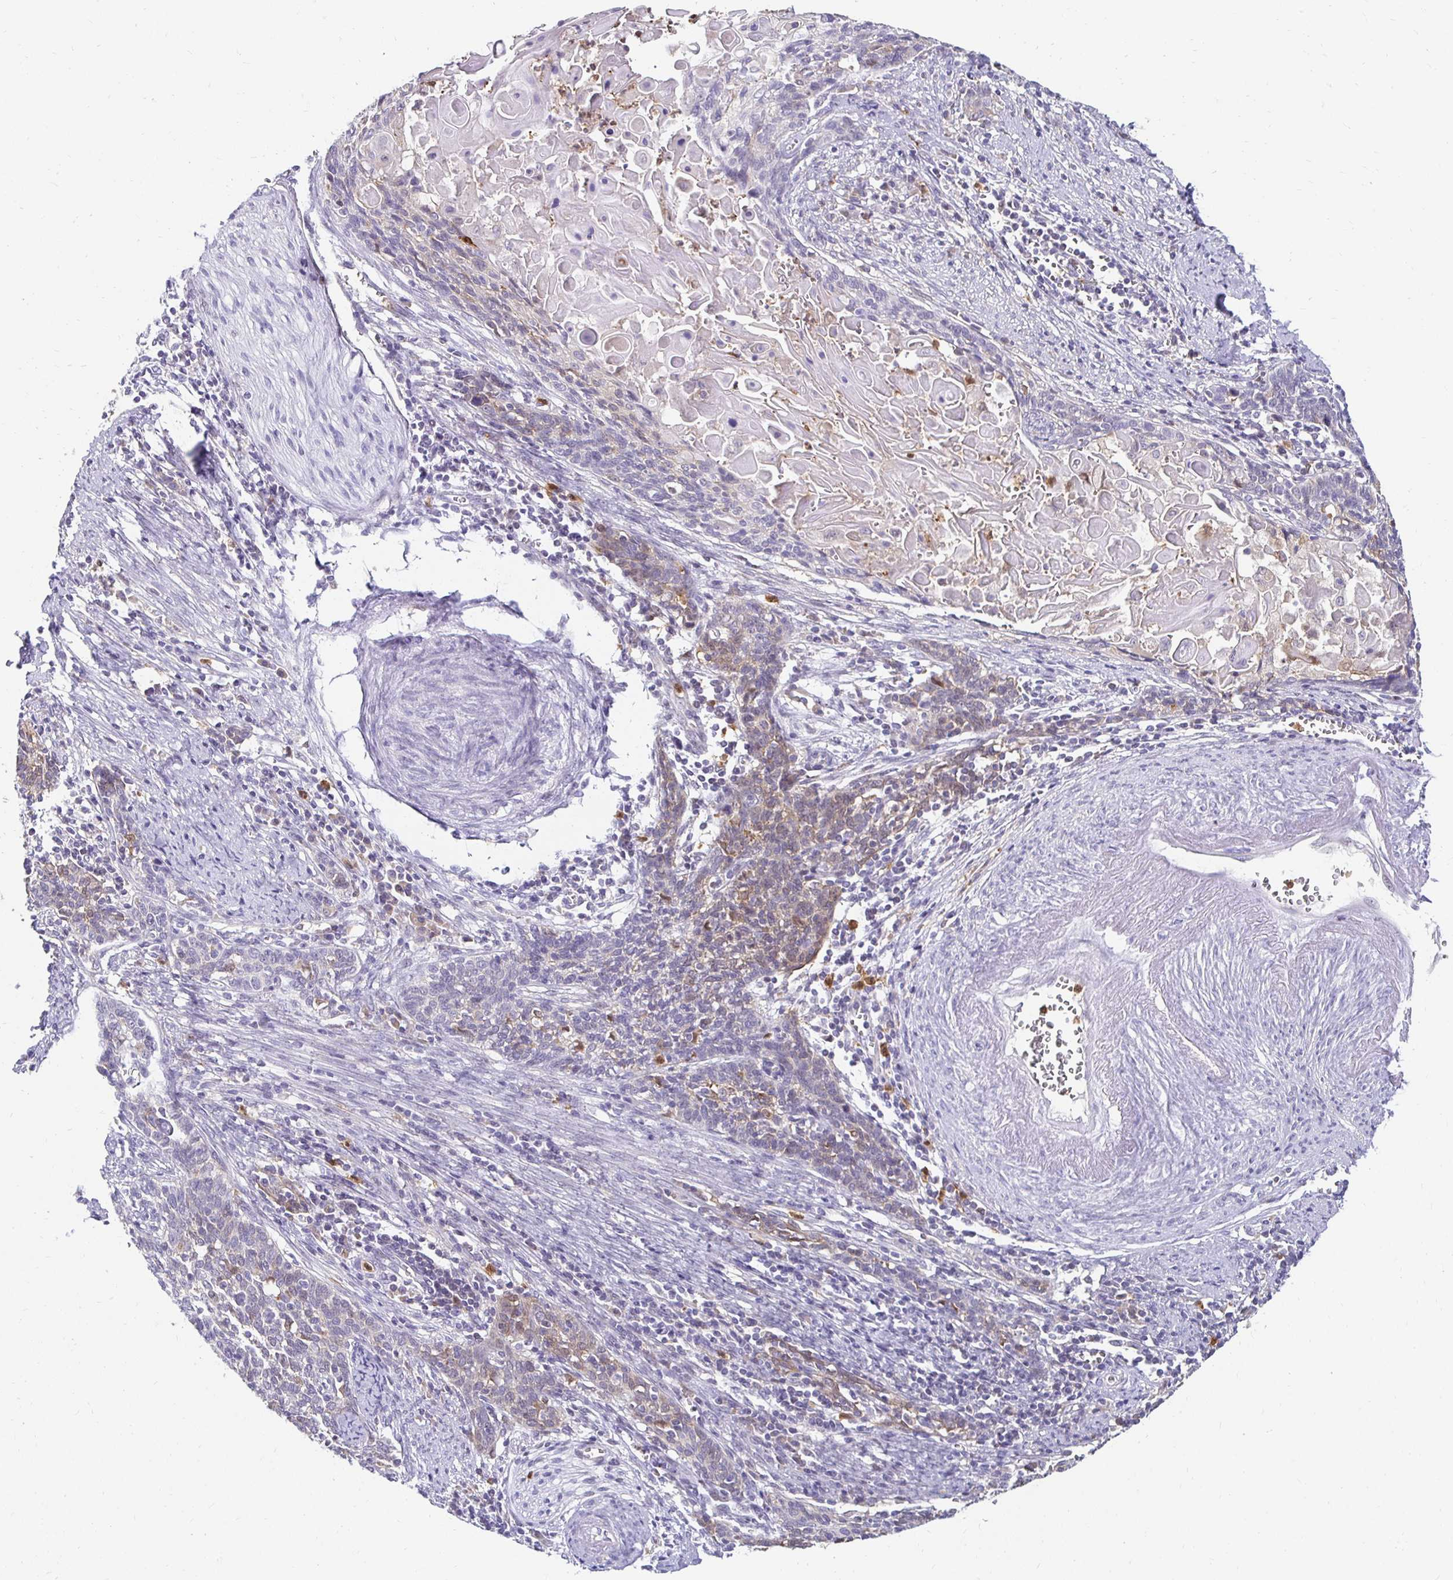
{"staining": {"intensity": "weak", "quantity": "<25%", "location": "cytoplasmic/membranous"}, "tissue": "cervical cancer", "cell_type": "Tumor cells", "image_type": "cancer", "snomed": [{"axis": "morphology", "description": "Squamous cell carcinoma, NOS"}, {"axis": "topography", "description": "Cervix"}], "caption": "Immunohistochemical staining of cervical cancer (squamous cell carcinoma) exhibits no significant expression in tumor cells.", "gene": "PADI2", "patient": {"sex": "female", "age": 39}}